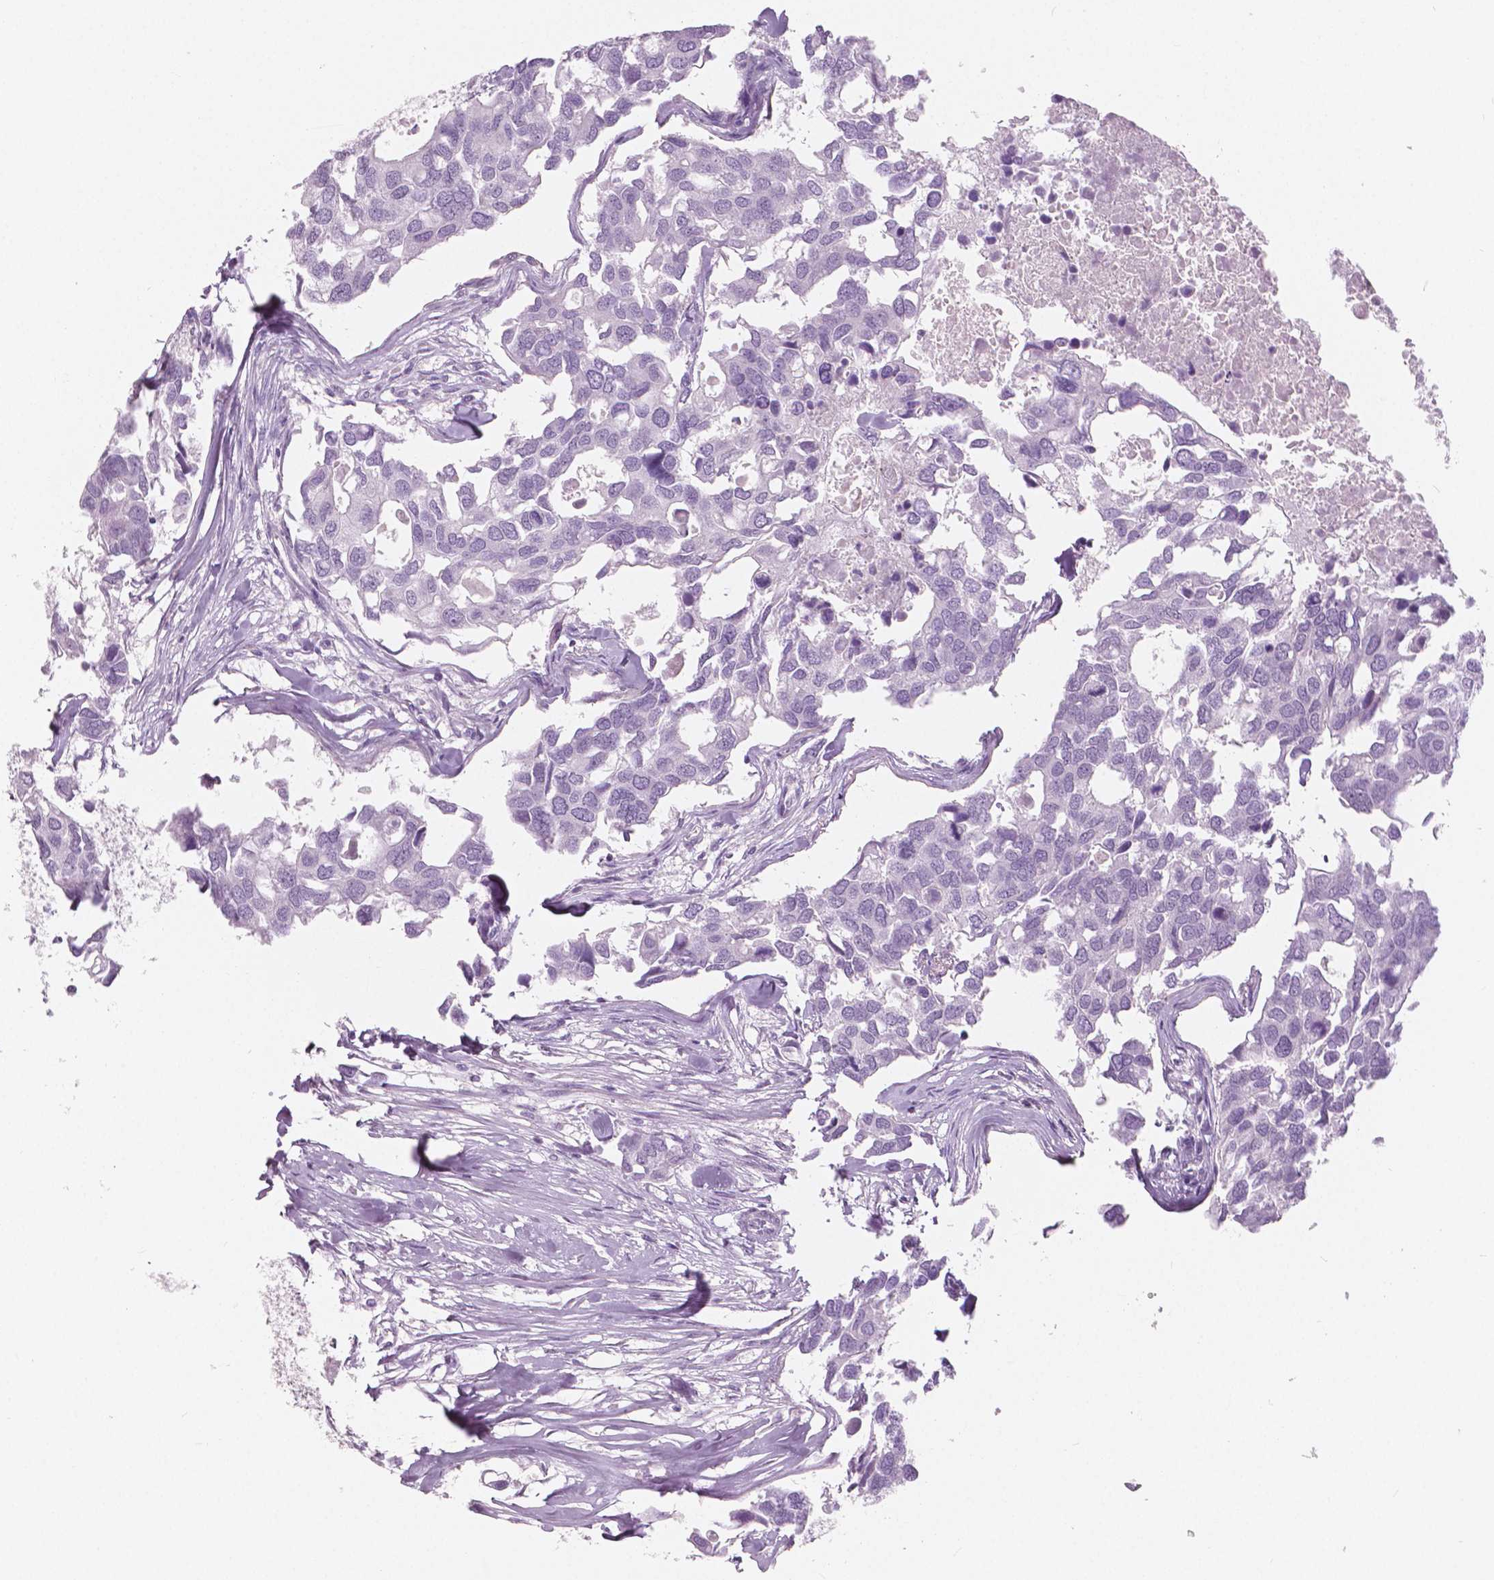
{"staining": {"intensity": "negative", "quantity": "none", "location": "none"}, "tissue": "breast cancer", "cell_type": "Tumor cells", "image_type": "cancer", "snomed": [{"axis": "morphology", "description": "Duct carcinoma"}, {"axis": "topography", "description": "Breast"}], "caption": "This is a histopathology image of immunohistochemistry staining of invasive ductal carcinoma (breast), which shows no expression in tumor cells.", "gene": "A4GNT", "patient": {"sex": "female", "age": 83}}